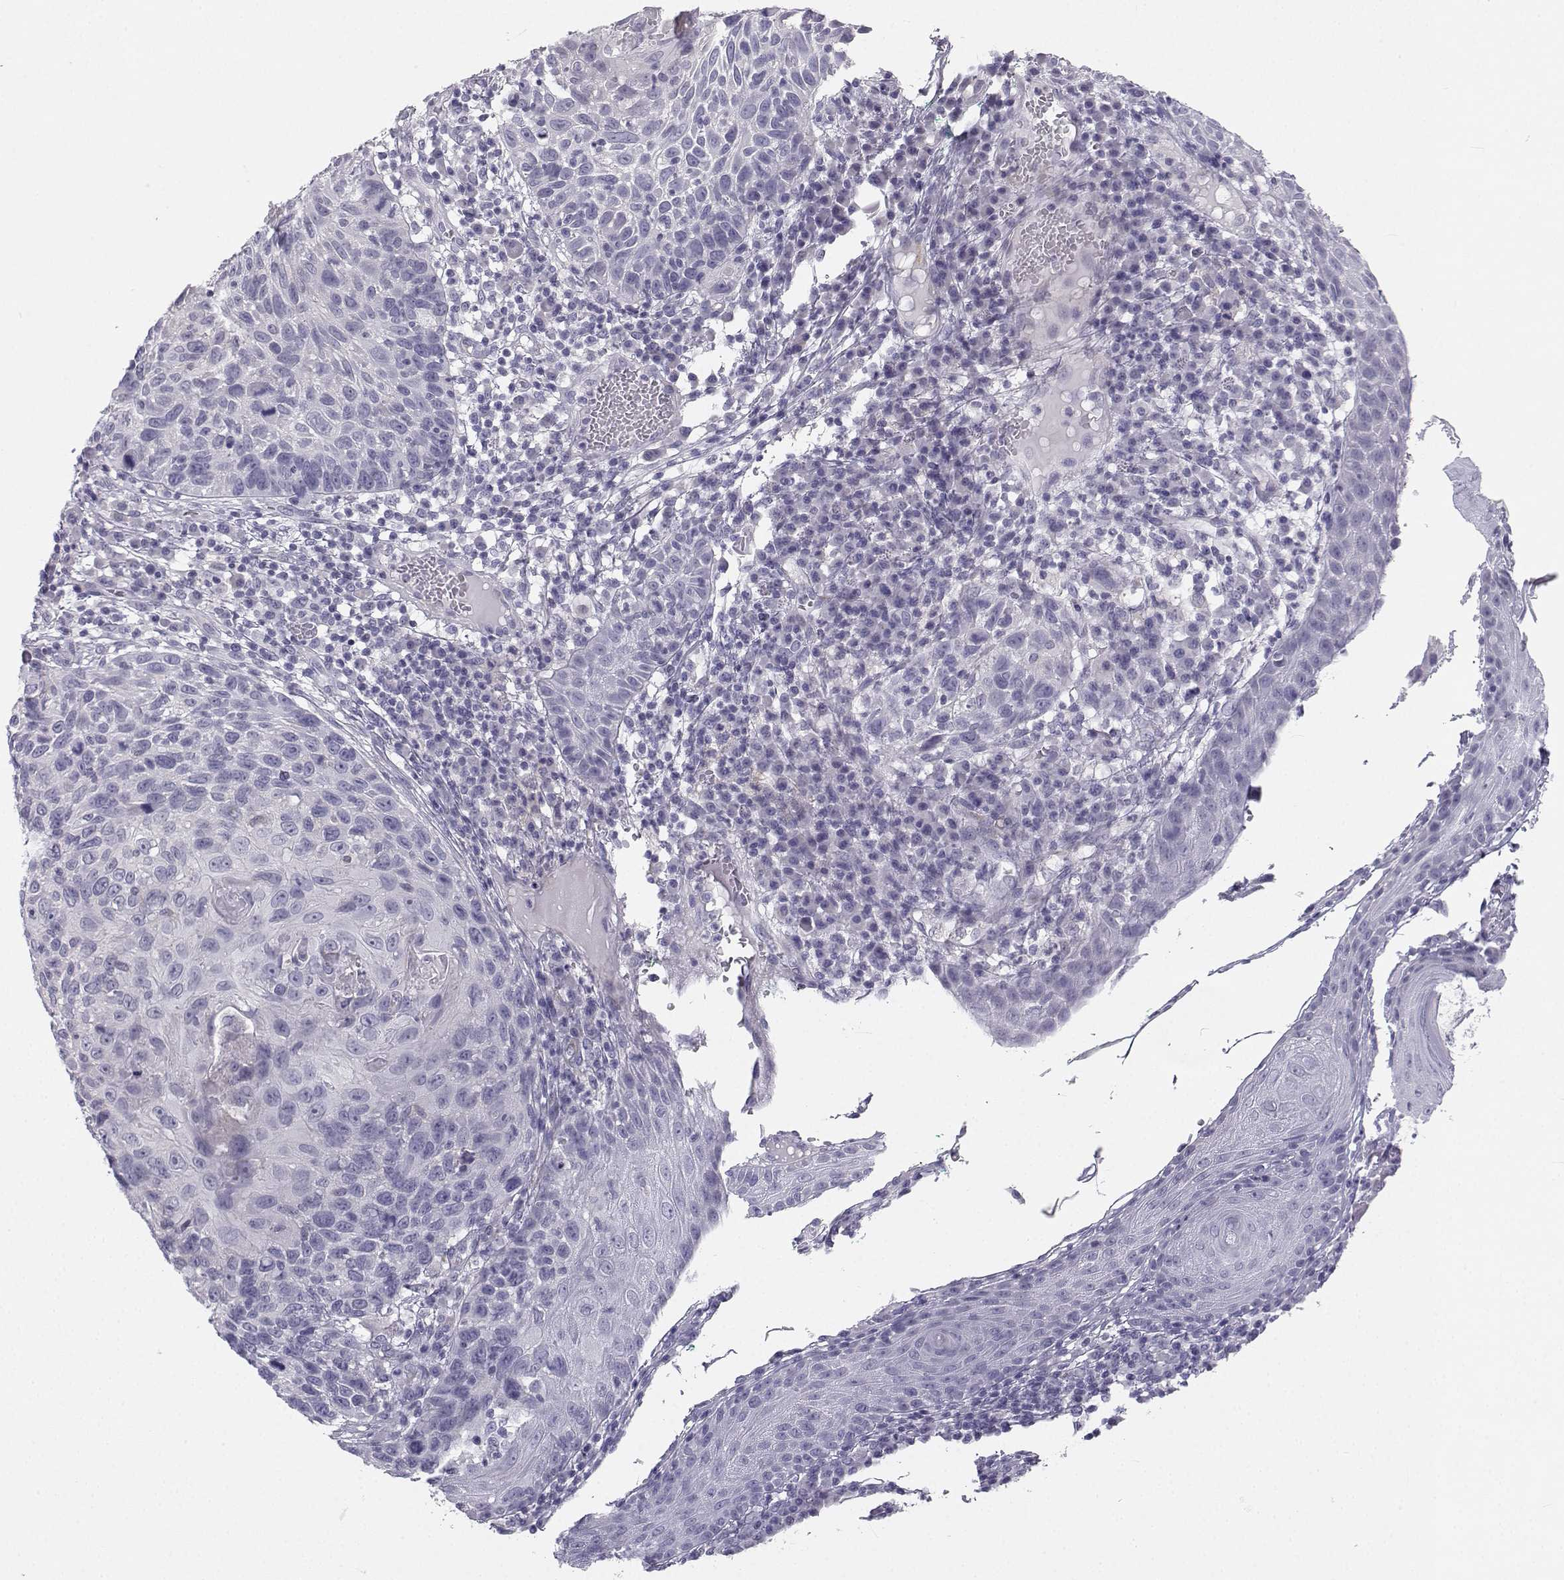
{"staining": {"intensity": "negative", "quantity": "none", "location": "none"}, "tissue": "skin cancer", "cell_type": "Tumor cells", "image_type": "cancer", "snomed": [{"axis": "morphology", "description": "Squamous cell carcinoma, NOS"}, {"axis": "topography", "description": "Skin"}], "caption": "Immunohistochemical staining of human skin cancer (squamous cell carcinoma) reveals no significant expression in tumor cells. (Brightfield microscopy of DAB (3,3'-diaminobenzidine) IHC at high magnification).", "gene": "SYCE1", "patient": {"sex": "male", "age": 92}}